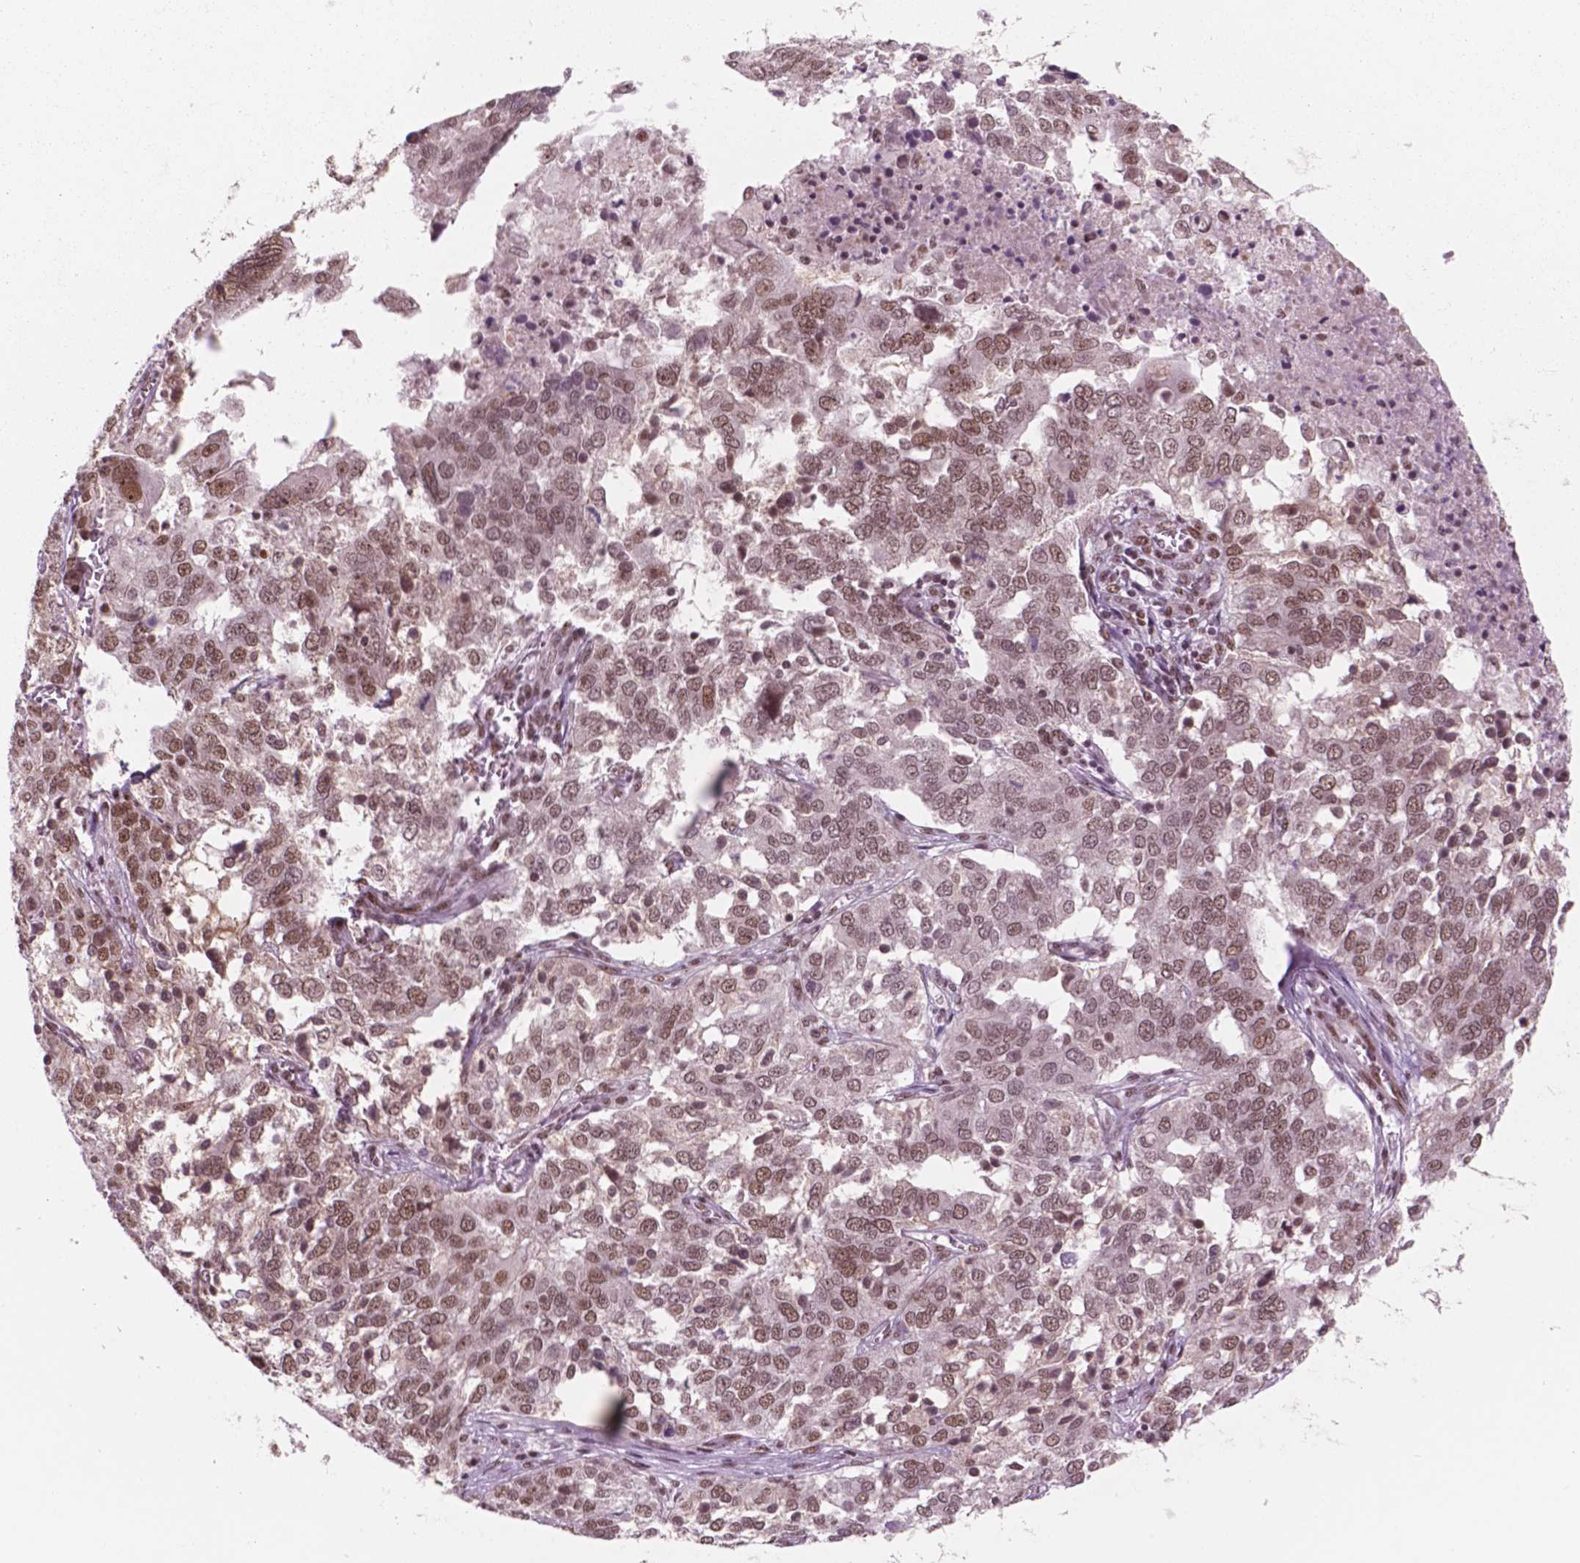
{"staining": {"intensity": "moderate", "quantity": ">75%", "location": "nuclear"}, "tissue": "ovarian cancer", "cell_type": "Tumor cells", "image_type": "cancer", "snomed": [{"axis": "morphology", "description": "Carcinoma, endometroid"}, {"axis": "topography", "description": "Soft tissue"}, {"axis": "topography", "description": "Ovary"}], "caption": "Ovarian cancer was stained to show a protein in brown. There is medium levels of moderate nuclear expression in approximately >75% of tumor cells. The protein of interest is stained brown, and the nuclei are stained in blue (DAB (3,3'-diaminobenzidine) IHC with brightfield microscopy, high magnification).", "gene": "POLR2E", "patient": {"sex": "female", "age": 52}}